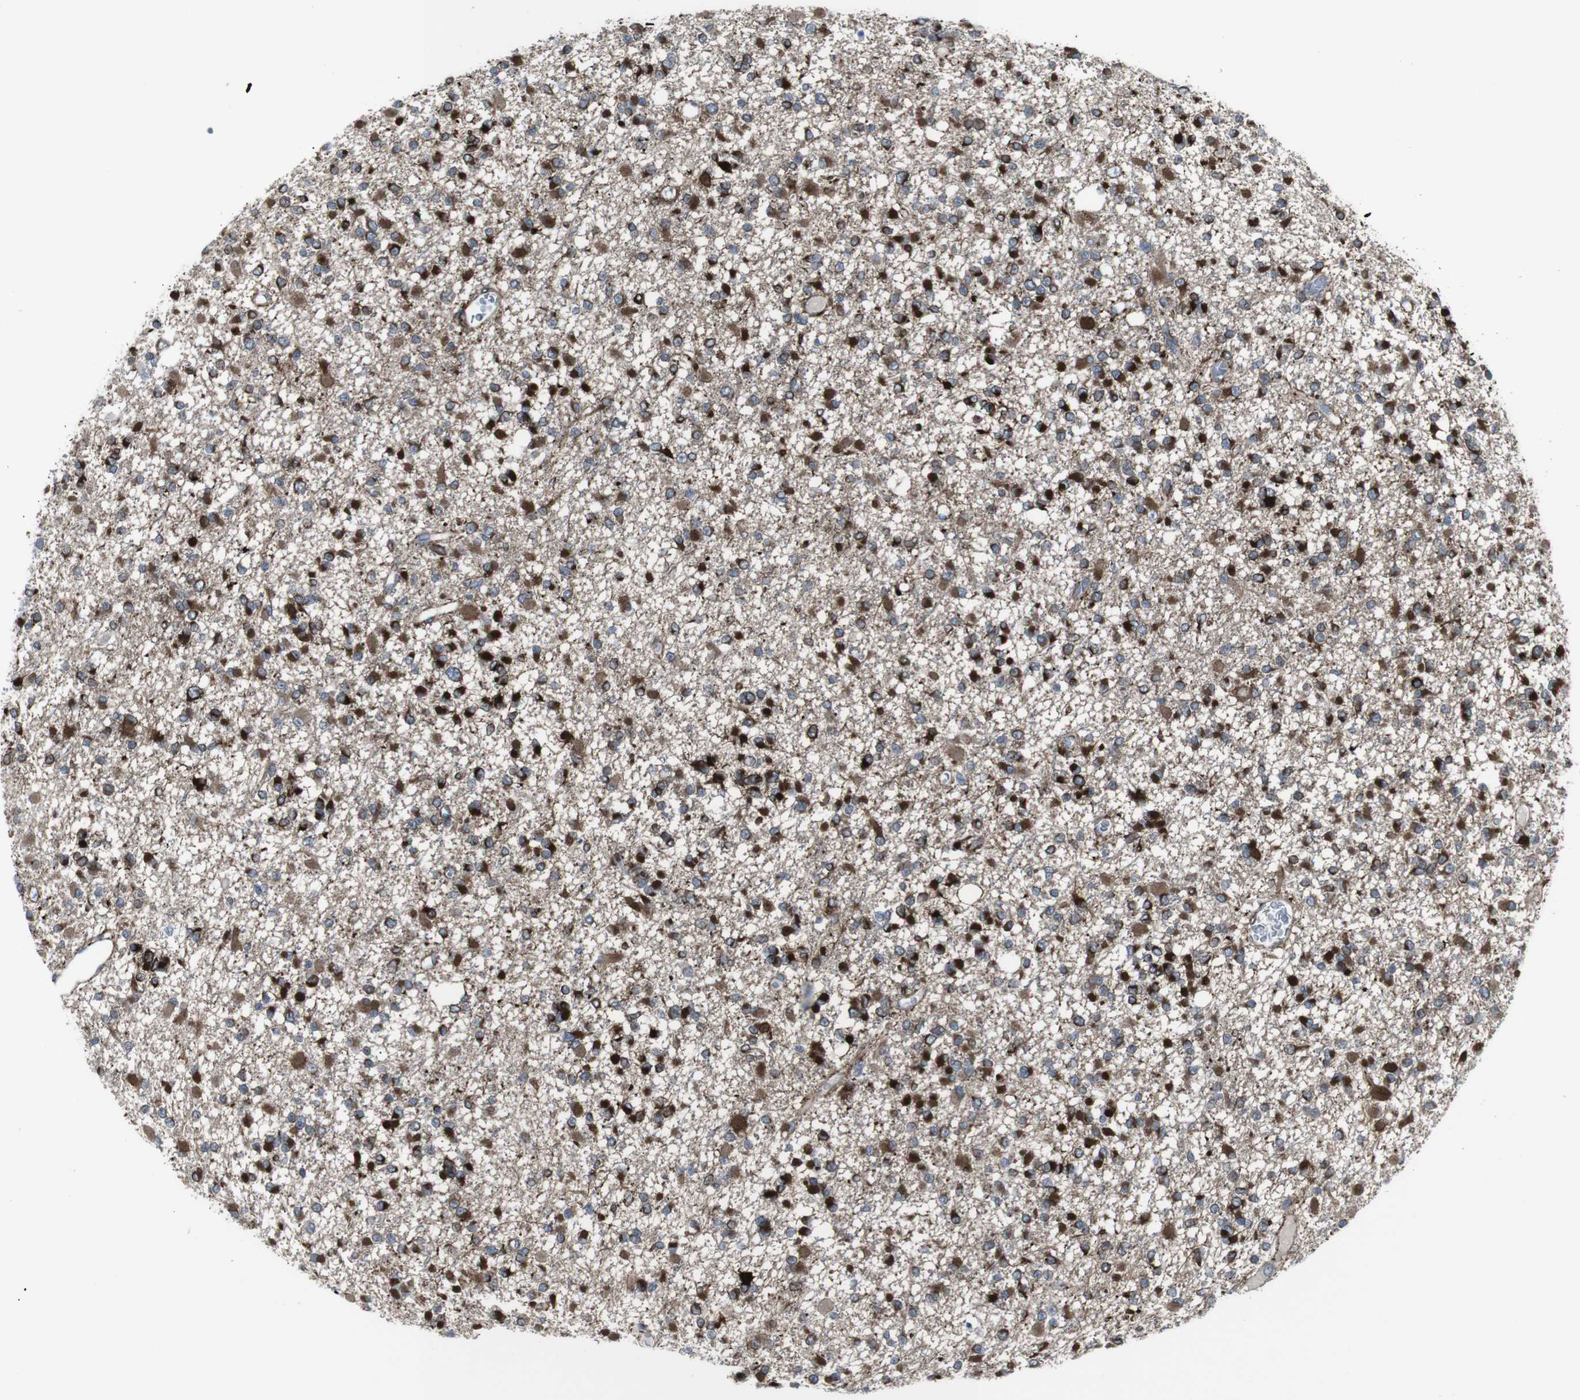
{"staining": {"intensity": "strong", "quantity": ">75%", "location": "cytoplasmic/membranous"}, "tissue": "glioma", "cell_type": "Tumor cells", "image_type": "cancer", "snomed": [{"axis": "morphology", "description": "Glioma, malignant, Low grade"}, {"axis": "topography", "description": "Brain"}], "caption": "Immunohistochemistry (IHC) of low-grade glioma (malignant) reveals high levels of strong cytoplasmic/membranous positivity in approximately >75% of tumor cells.", "gene": "LNPK", "patient": {"sex": "female", "age": 22}}